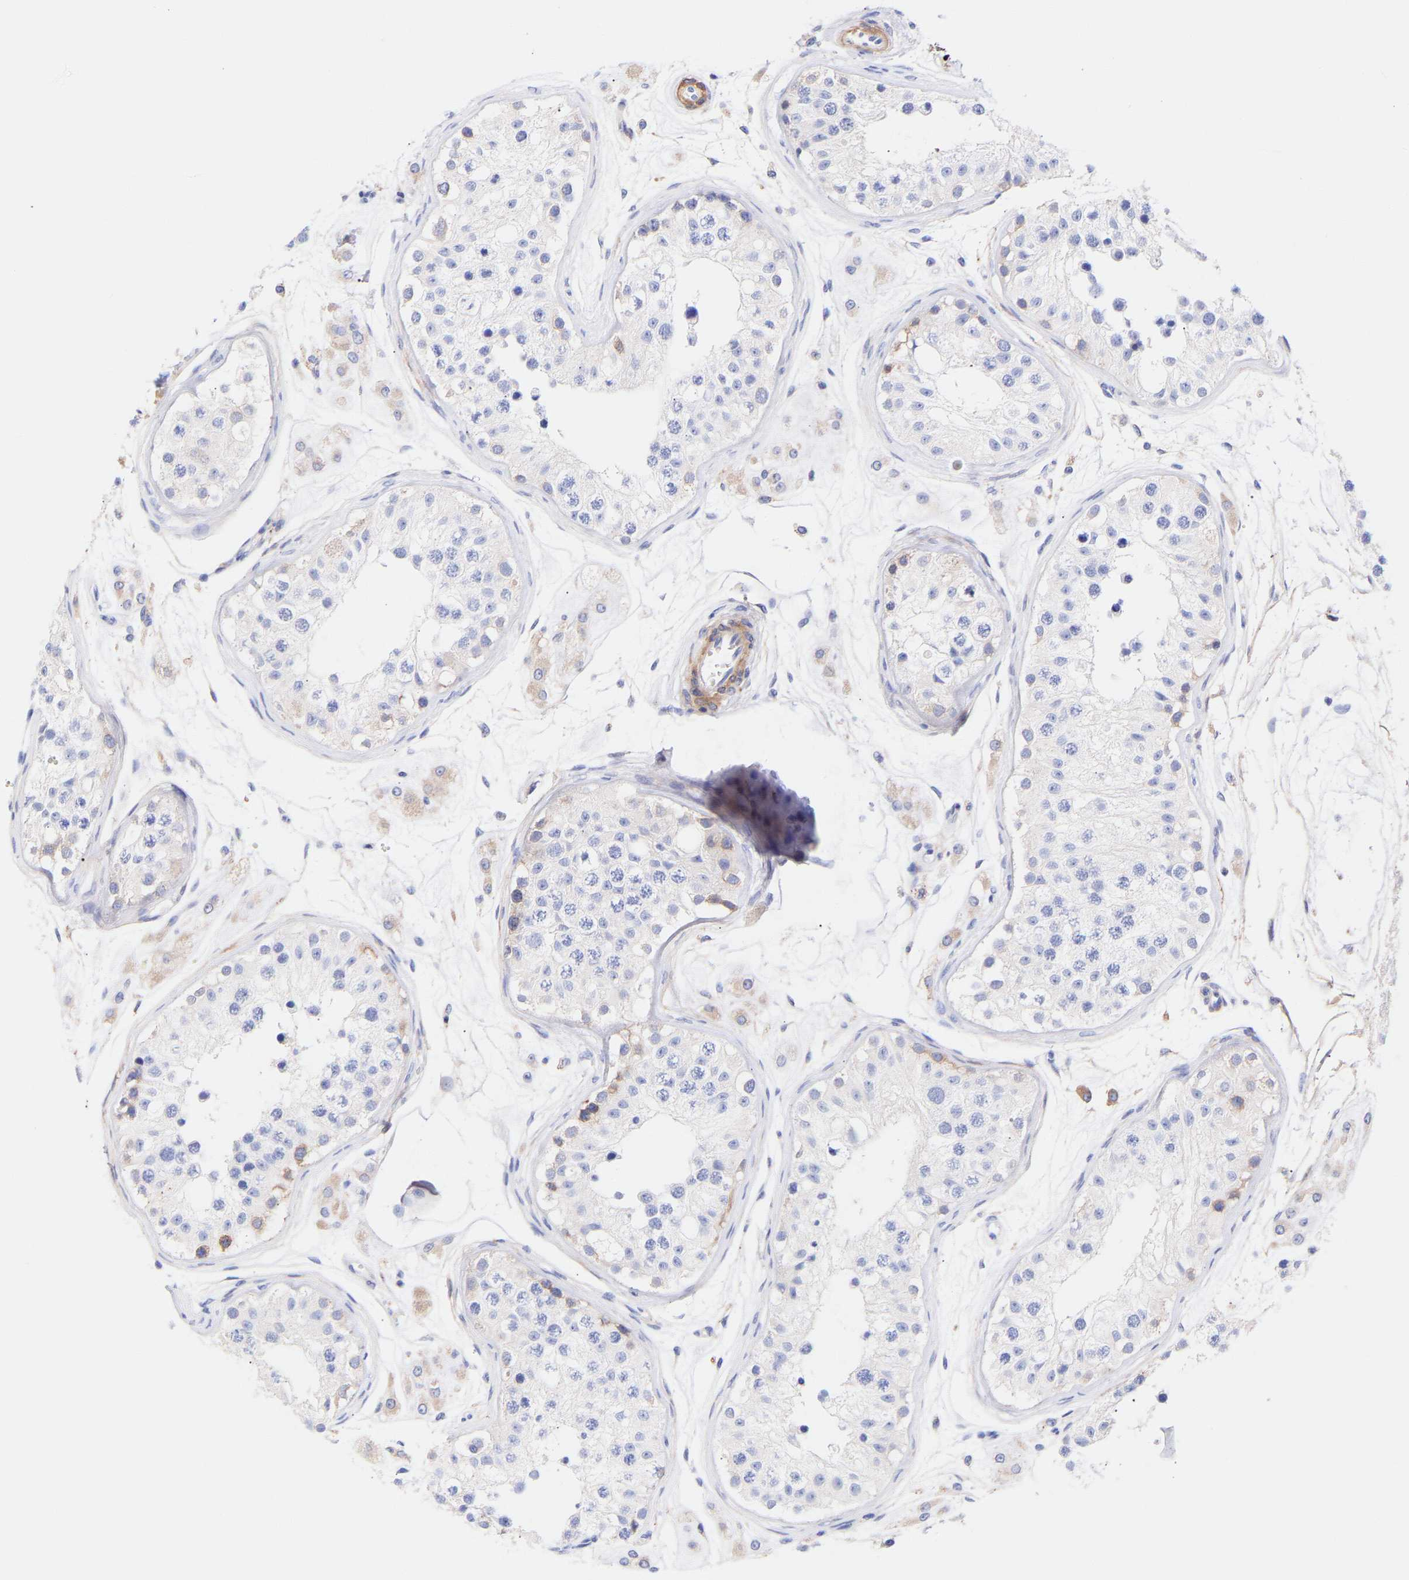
{"staining": {"intensity": "moderate", "quantity": "<25%", "location": "cytoplasmic/membranous"}, "tissue": "testis", "cell_type": "Cells in seminiferous ducts", "image_type": "normal", "snomed": [{"axis": "morphology", "description": "Normal tissue, NOS"}, {"axis": "morphology", "description": "Adenocarcinoma, metastatic, NOS"}, {"axis": "topography", "description": "Testis"}], "caption": "IHC (DAB (3,3'-diaminobenzidine)) staining of benign human testis shows moderate cytoplasmic/membranous protein positivity in about <25% of cells in seminiferous ducts.", "gene": "AMPH", "patient": {"sex": "male", "age": 26}}